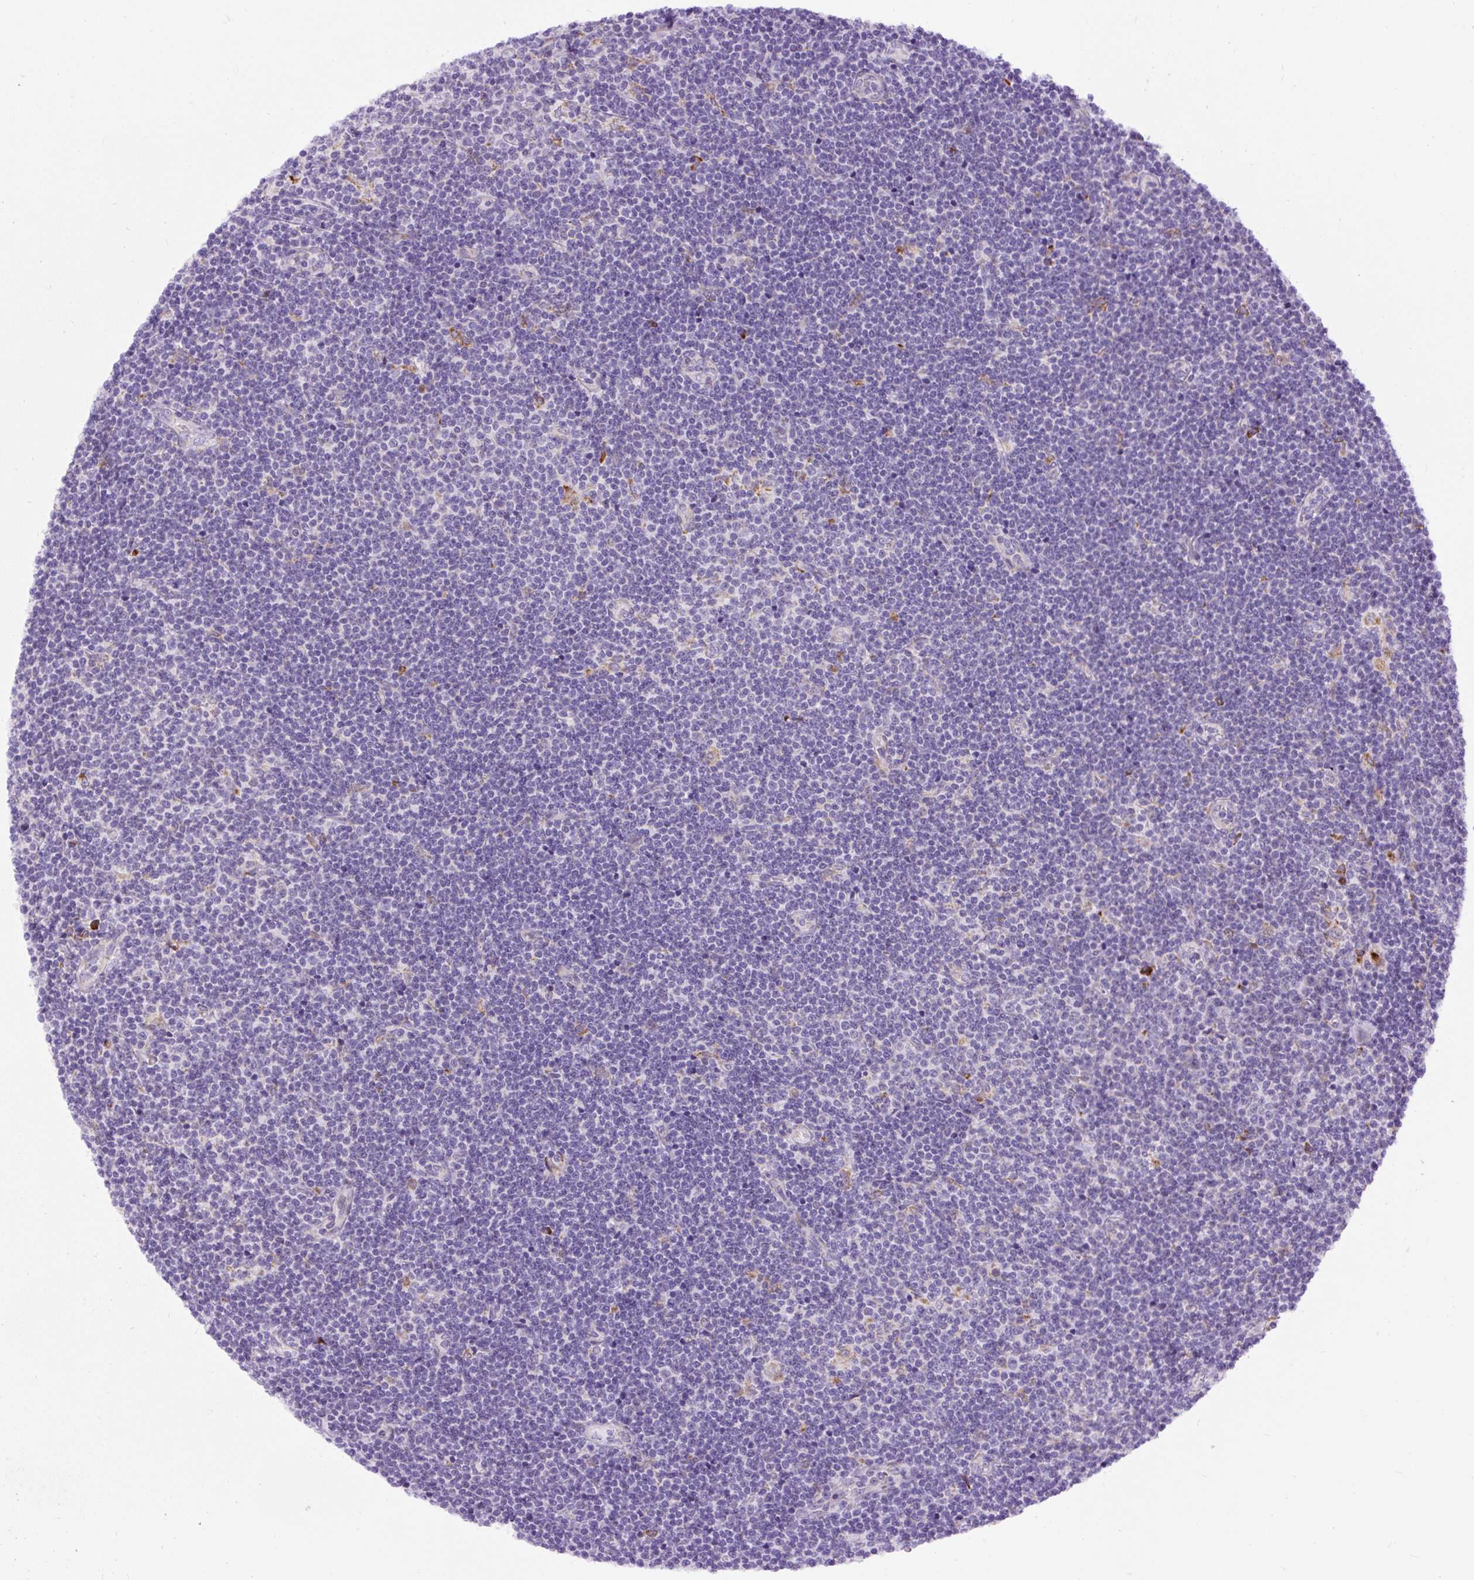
{"staining": {"intensity": "negative", "quantity": "none", "location": "none"}, "tissue": "lymphoma", "cell_type": "Tumor cells", "image_type": "cancer", "snomed": [{"axis": "morphology", "description": "Malignant lymphoma, non-Hodgkin's type, Low grade"}, {"axis": "topography", "description": "Lymph node"}], "caption": "Tumor cells are negative for brown protein staining in malignant lymphoma, non-Hodgkin's type (low-grade).", "gene": "DDOST", "patient": {"sex": "male", "age": 48}}